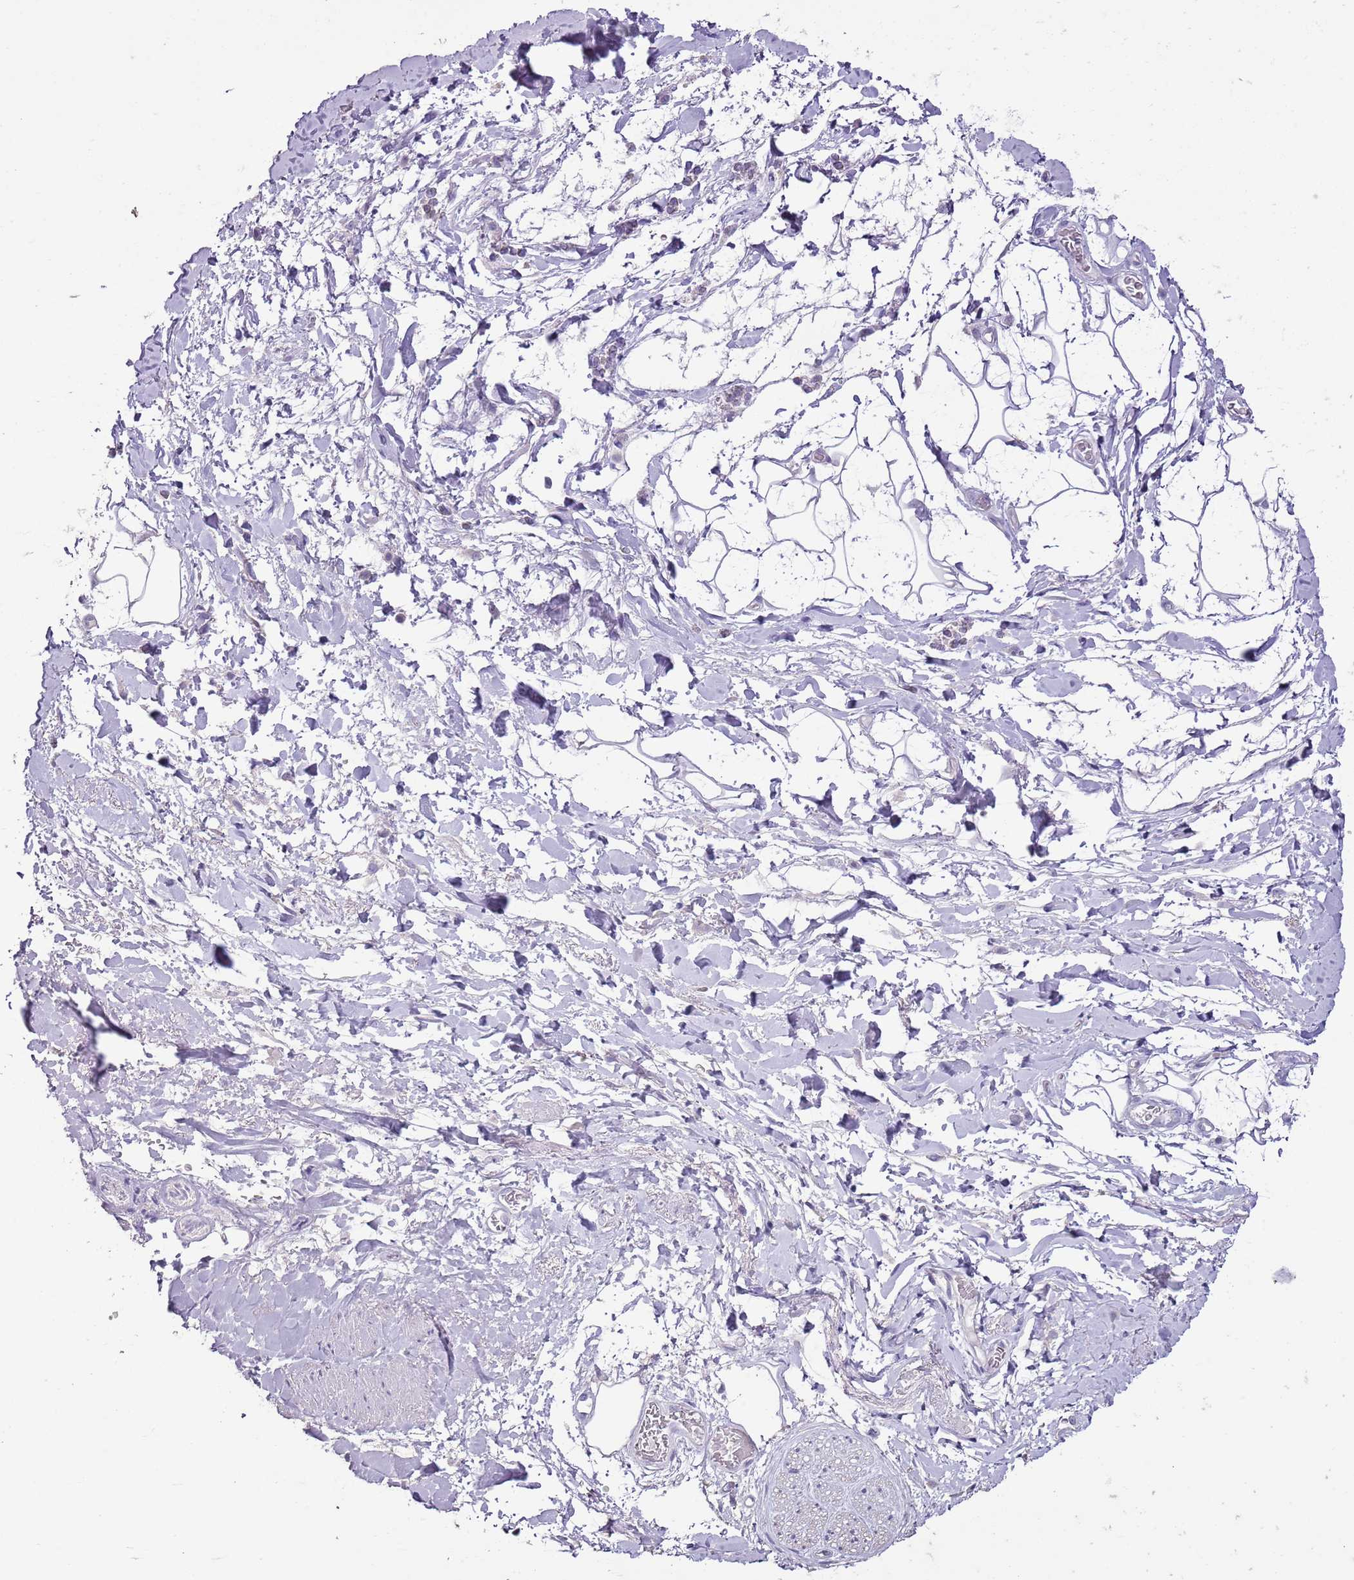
{"staining": {"intensity": "negative", "quantity": "none", "location": "none"}, "tissue": "adipose tissue", "cell_type": "Adipocytes", "image_type": "normal", "snomed": [{"axis": "morphology", "description": "Normal tissue, NOS"}, {"axis": "morphology", "description": "Adenocarcinoma, NOS"}, {"axis": "topography", "description": "Rectum"}, {"axis": "topography", "description": "Vagina"}, {"axis": "topography", "description": "Peripheral nerve tissue"}], "caption": "IHC micrograph of benign adipose tissue: human adipose tissue stained with DAB (3,3'-diaminobenzidine) reveals no significant protein positivity in adipocytes. (DAB (3,3'-diaminobenzidine) immunohistochemistry visualized using brightfield microscopy, high magnification).", "gene": "BLOC1S2", "patient": {"sex": "female", "age": 71}}